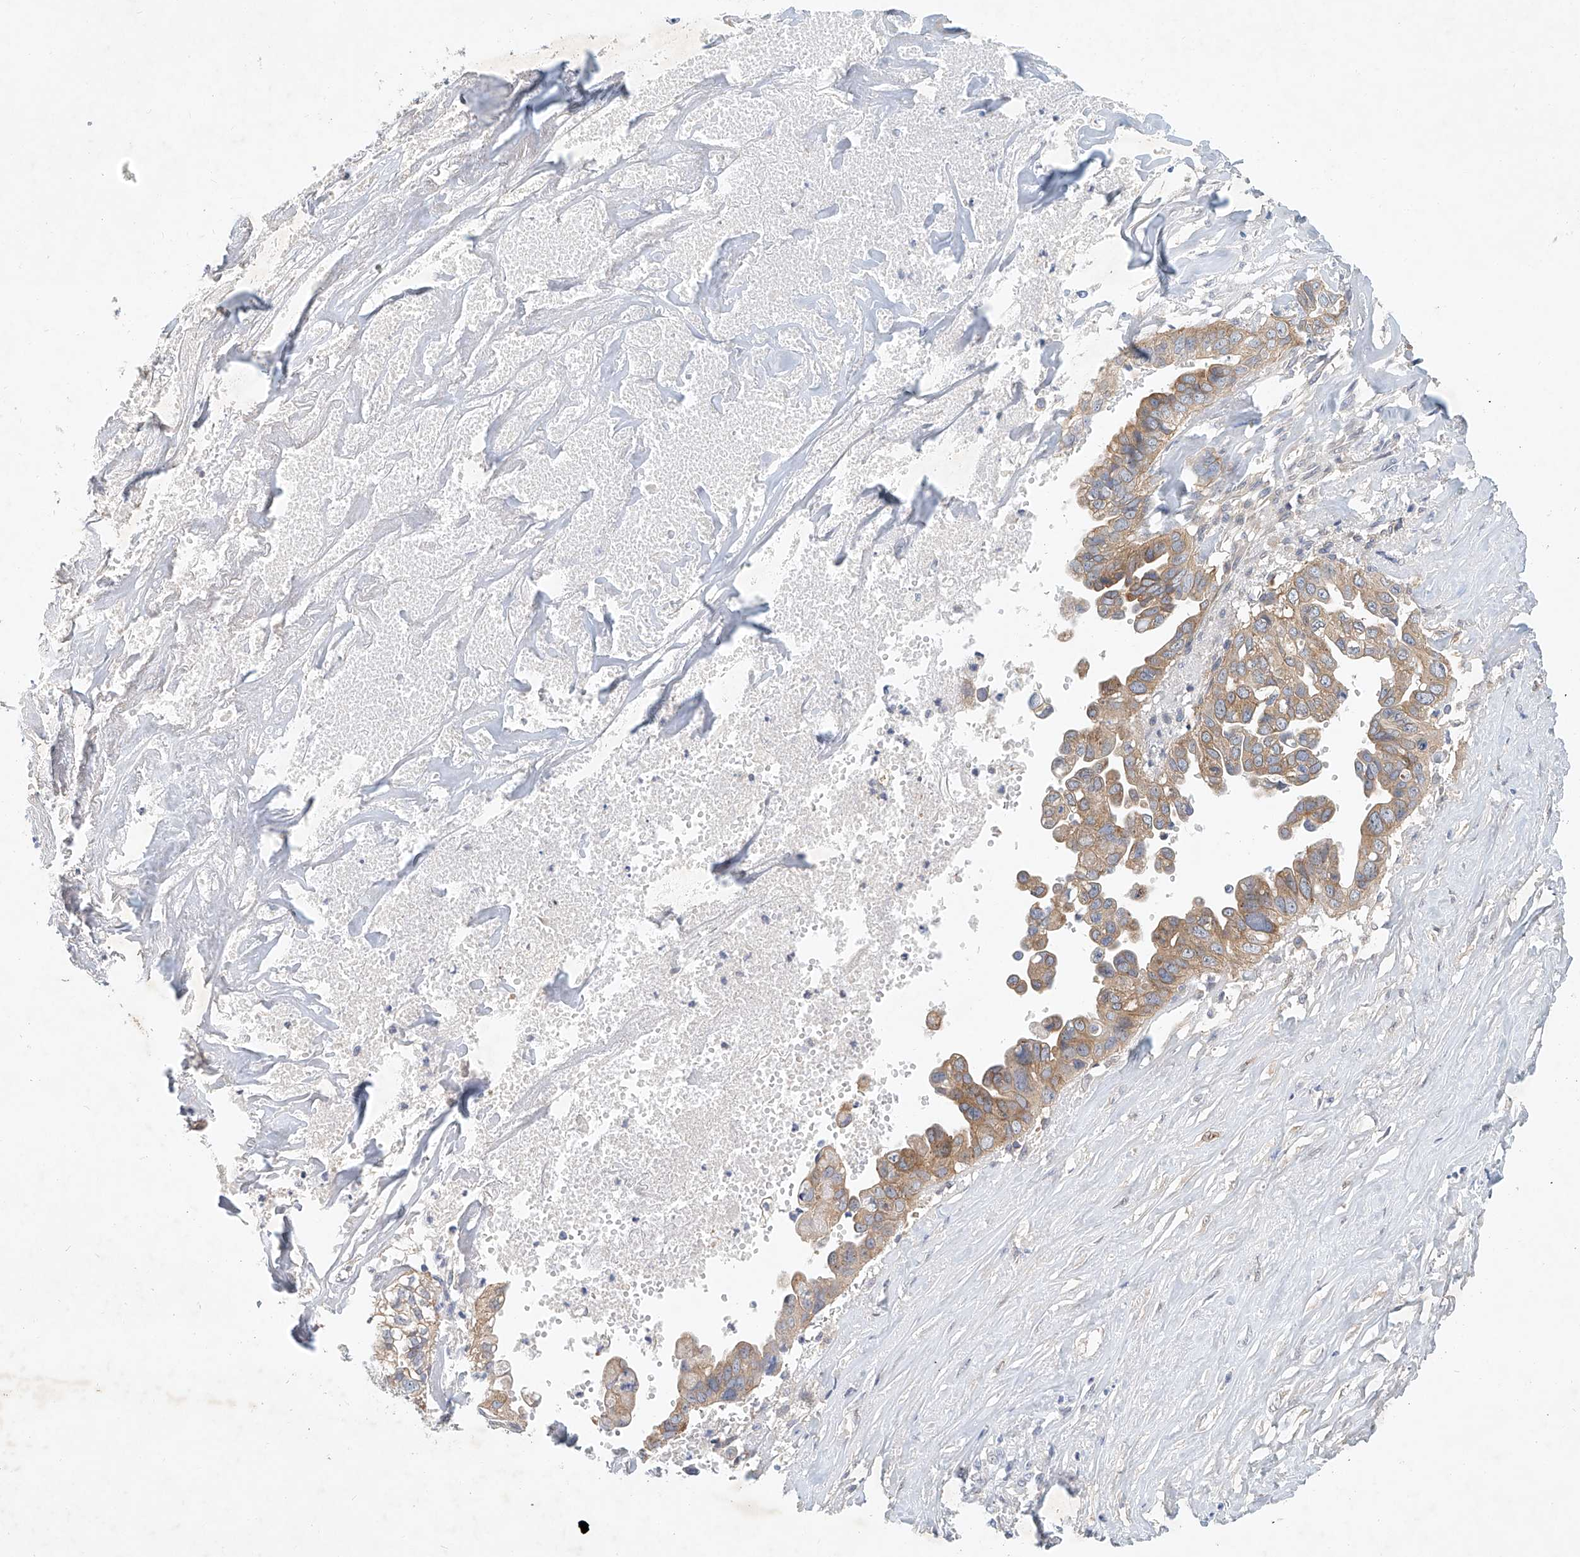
{"staining": {"intensity": "moderate", "quantity": ">75%", "location": "cytoplasmic/membranous"}, "tissue": "liver cancer", "cell_type": "Tumor cells", "image_type": "cancer", "snomed": [{"axis": "morphology", "description": "Cholangiocarcinoma"}, {"axis": "topography", "description": "Liver"}], "caption": "The micrograph reveals immunohistochemical staining of liver cancer. There is moderate cytoplasmic/membranous positivity is appreciated in approximately >75% of tumor cells.", "gene": "CARMIL1", "patient": {"sex": "female", "age": 79}}